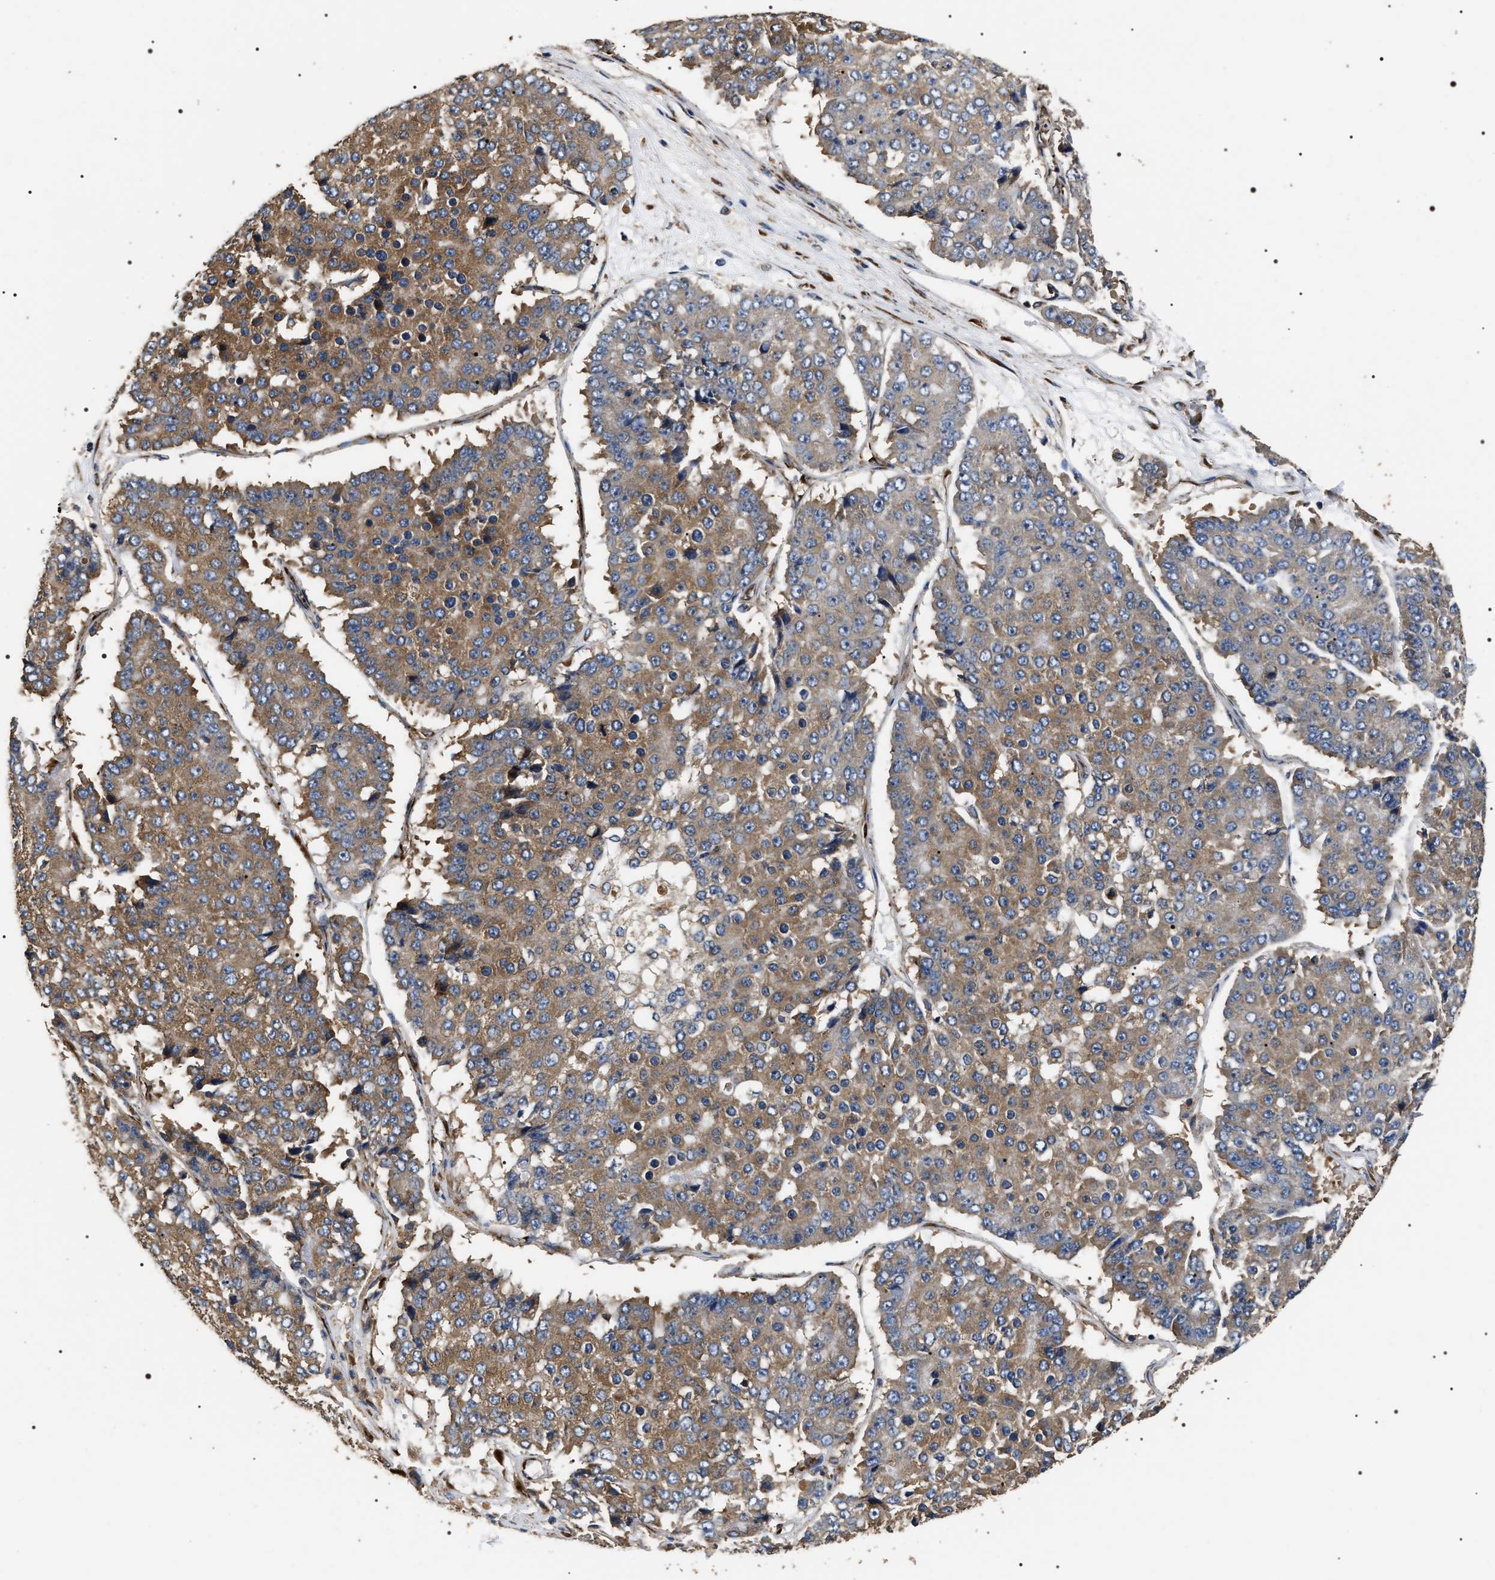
{"staining": {"intensity": "moderate", "quantity": ">75%", "location": "cytoplasmic/membranous"}, "tissue": "pancreatic cancer", "cell_type": "Tumor cells", "image_type": "cancer", "snomed": [{"axis": "morphology", "description": "Adenocarcinoma, NOS"}, {"axis": "topography", "description": "Pancreas"}], "caption": "Immunohistochemistry (DAB (3,3'-diaminobenzidine)) staining of pancreatic cancer displays moderate cytoplasmic/membranous protein expression in about >75% of tumor cells. Using DAB (brown) and hematoxylin (blue) stains, captured at high magnification using brightfield microscopy.", "gene": "KTN1", "patient": {"sex": "male", "age": 50}}